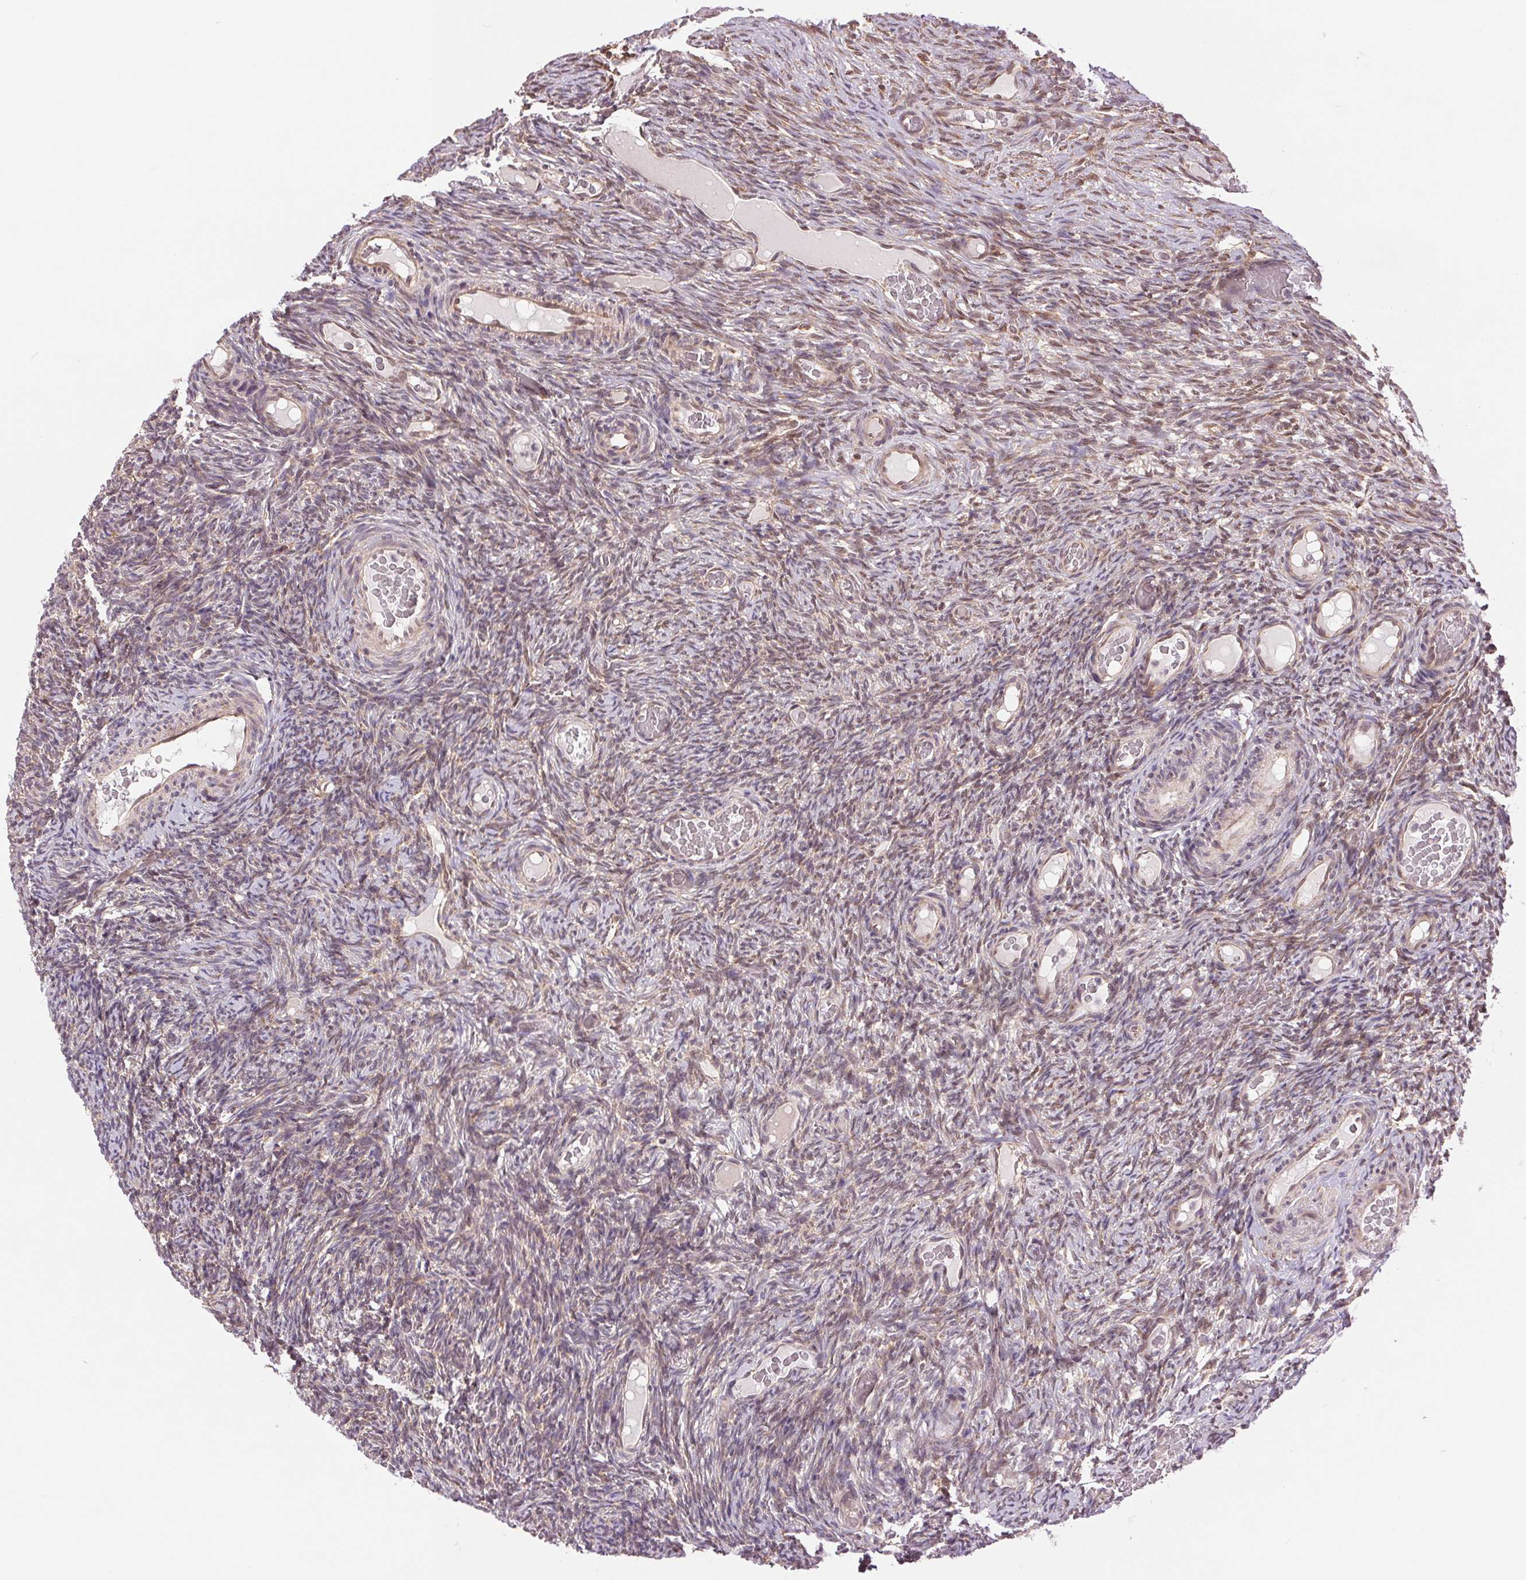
{"staining": {"intensity": "weak", "quantity": "25%-75%", "location": "cytoplasmic/membranous,nuclear"}, "tissue": "ovary", "cell_type": "Ovarian stroma cells", "image_type": "normal", "snomed": [{"axis": "morphology", "description": "Normal tissue, NOS"}, {"axis": "topography", "description": "Ovary"}], "caption": "Ovary was stained to show a protein in brown. There is low levels of weak cytoplasmic/membranous,nuclear staining in approximately 25%-75% of ovarian stroma cells. Nuclei are stained in blue.", "gene": "BTF3L4", "patient": {"sex": "female", "age": 34}}